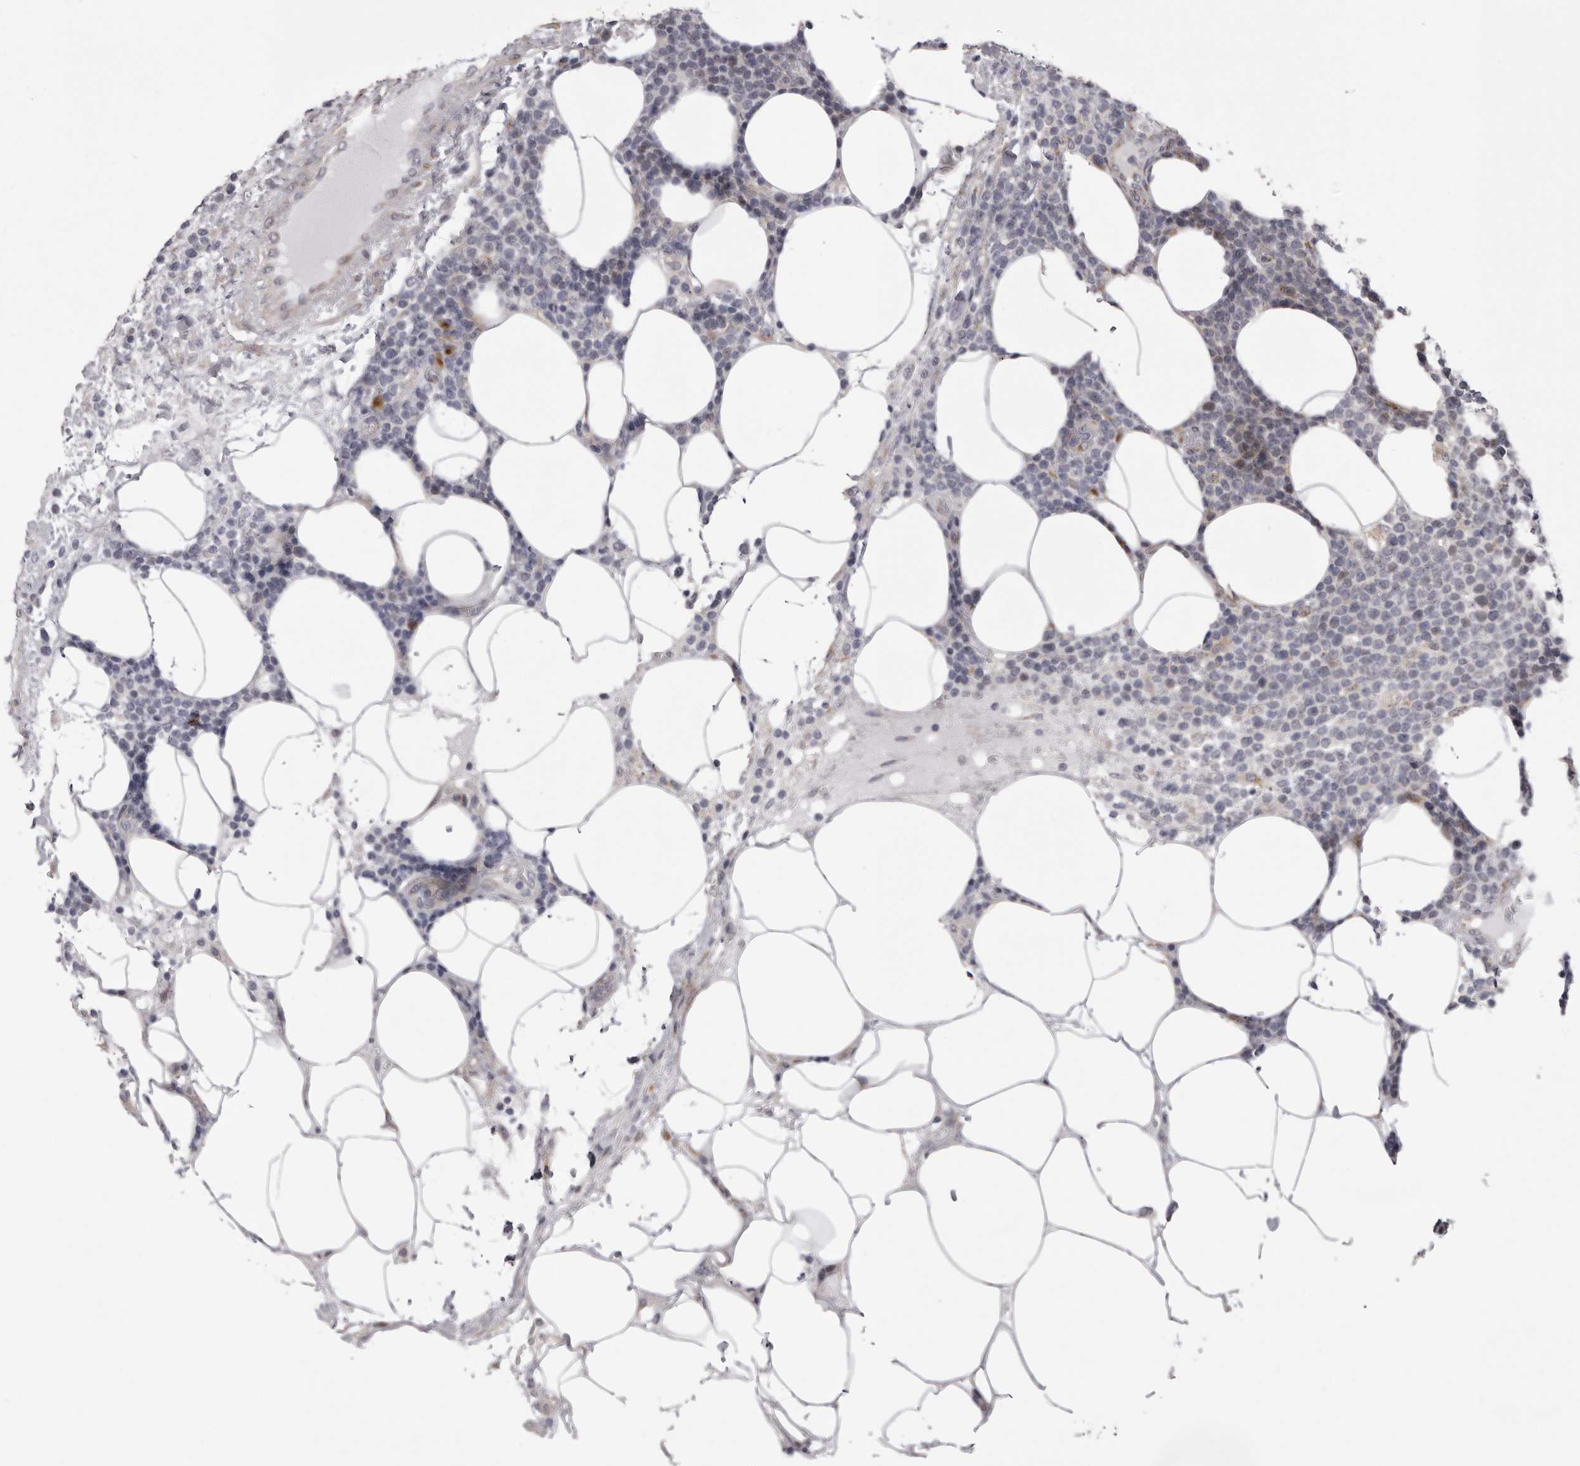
{"staining": {"intensity": "negative", "quantity": "none", "location": "none"}, "tissue": "lymphoma", "cell_type": "Tumor cells", "image_type": "cancer", "snomed": [{"axis": "morphology", "description": "Malignant lymphoma, non-Hodgkin's type, High grade"}, {"axis": "topography", "description": "Lymph node"}], "caption": "Tumor cells show no significant expression in lymphoma.", "gene": "WDR47", "patient": {"sex": "male", "age": 61}}